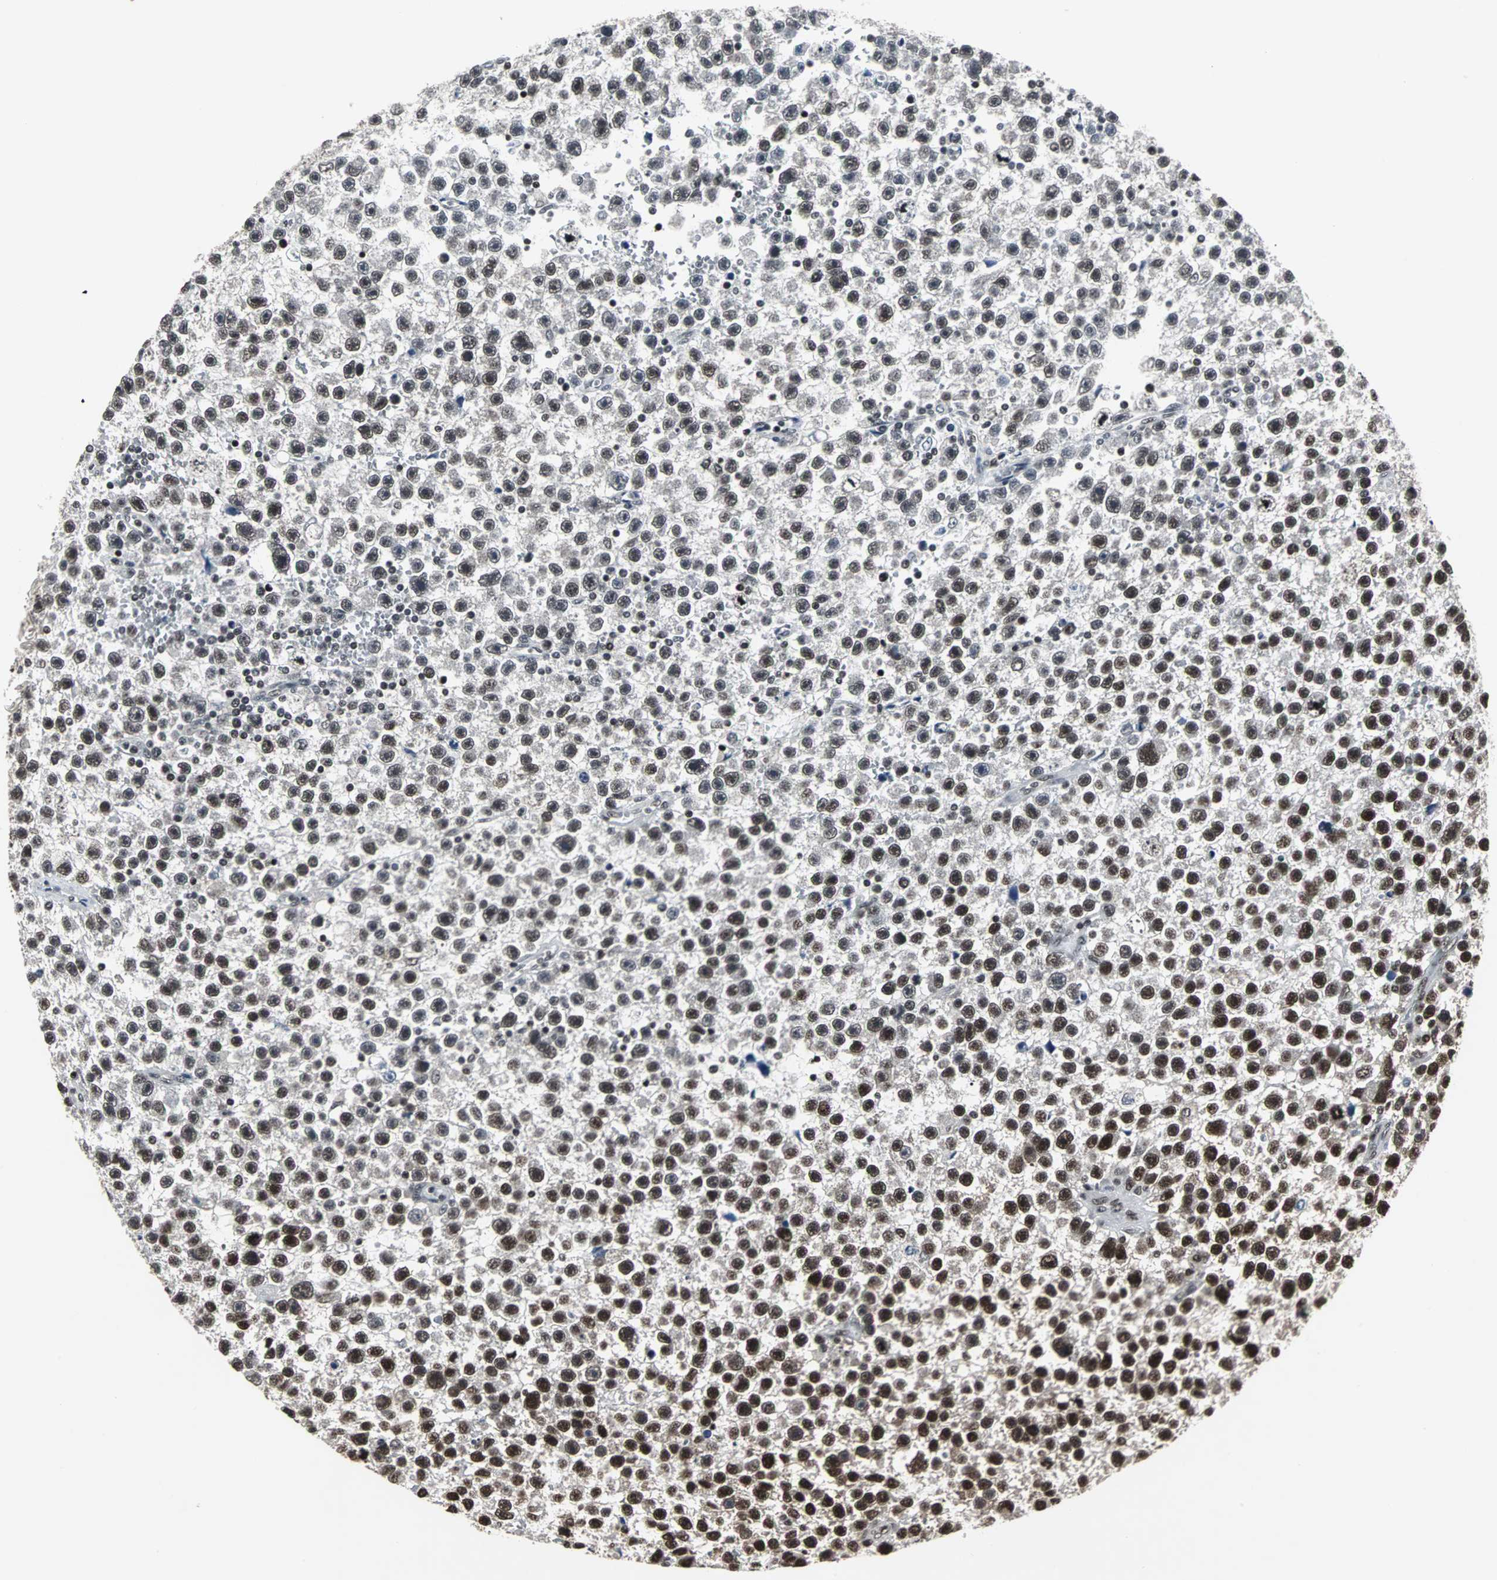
{"staining": {"intensity": "strong", "quantity": ">75%", "location": "nuclear"}, "tissue": "testis cancer", "cell_type": "Tumor cells", "image_type": "cancer", "snomed": [{"axis": "morphology", "description": "Seminoma, NOS"}, {"axis": "topography", "description": "Testis"}], "caption": "The micrograph exhibits a brown stain indicating the presence of a protein in the nuclear of tumor cells in testis seminoma.", "gene": "PNKP", "patient": {"sex": "male", "age": 33}}